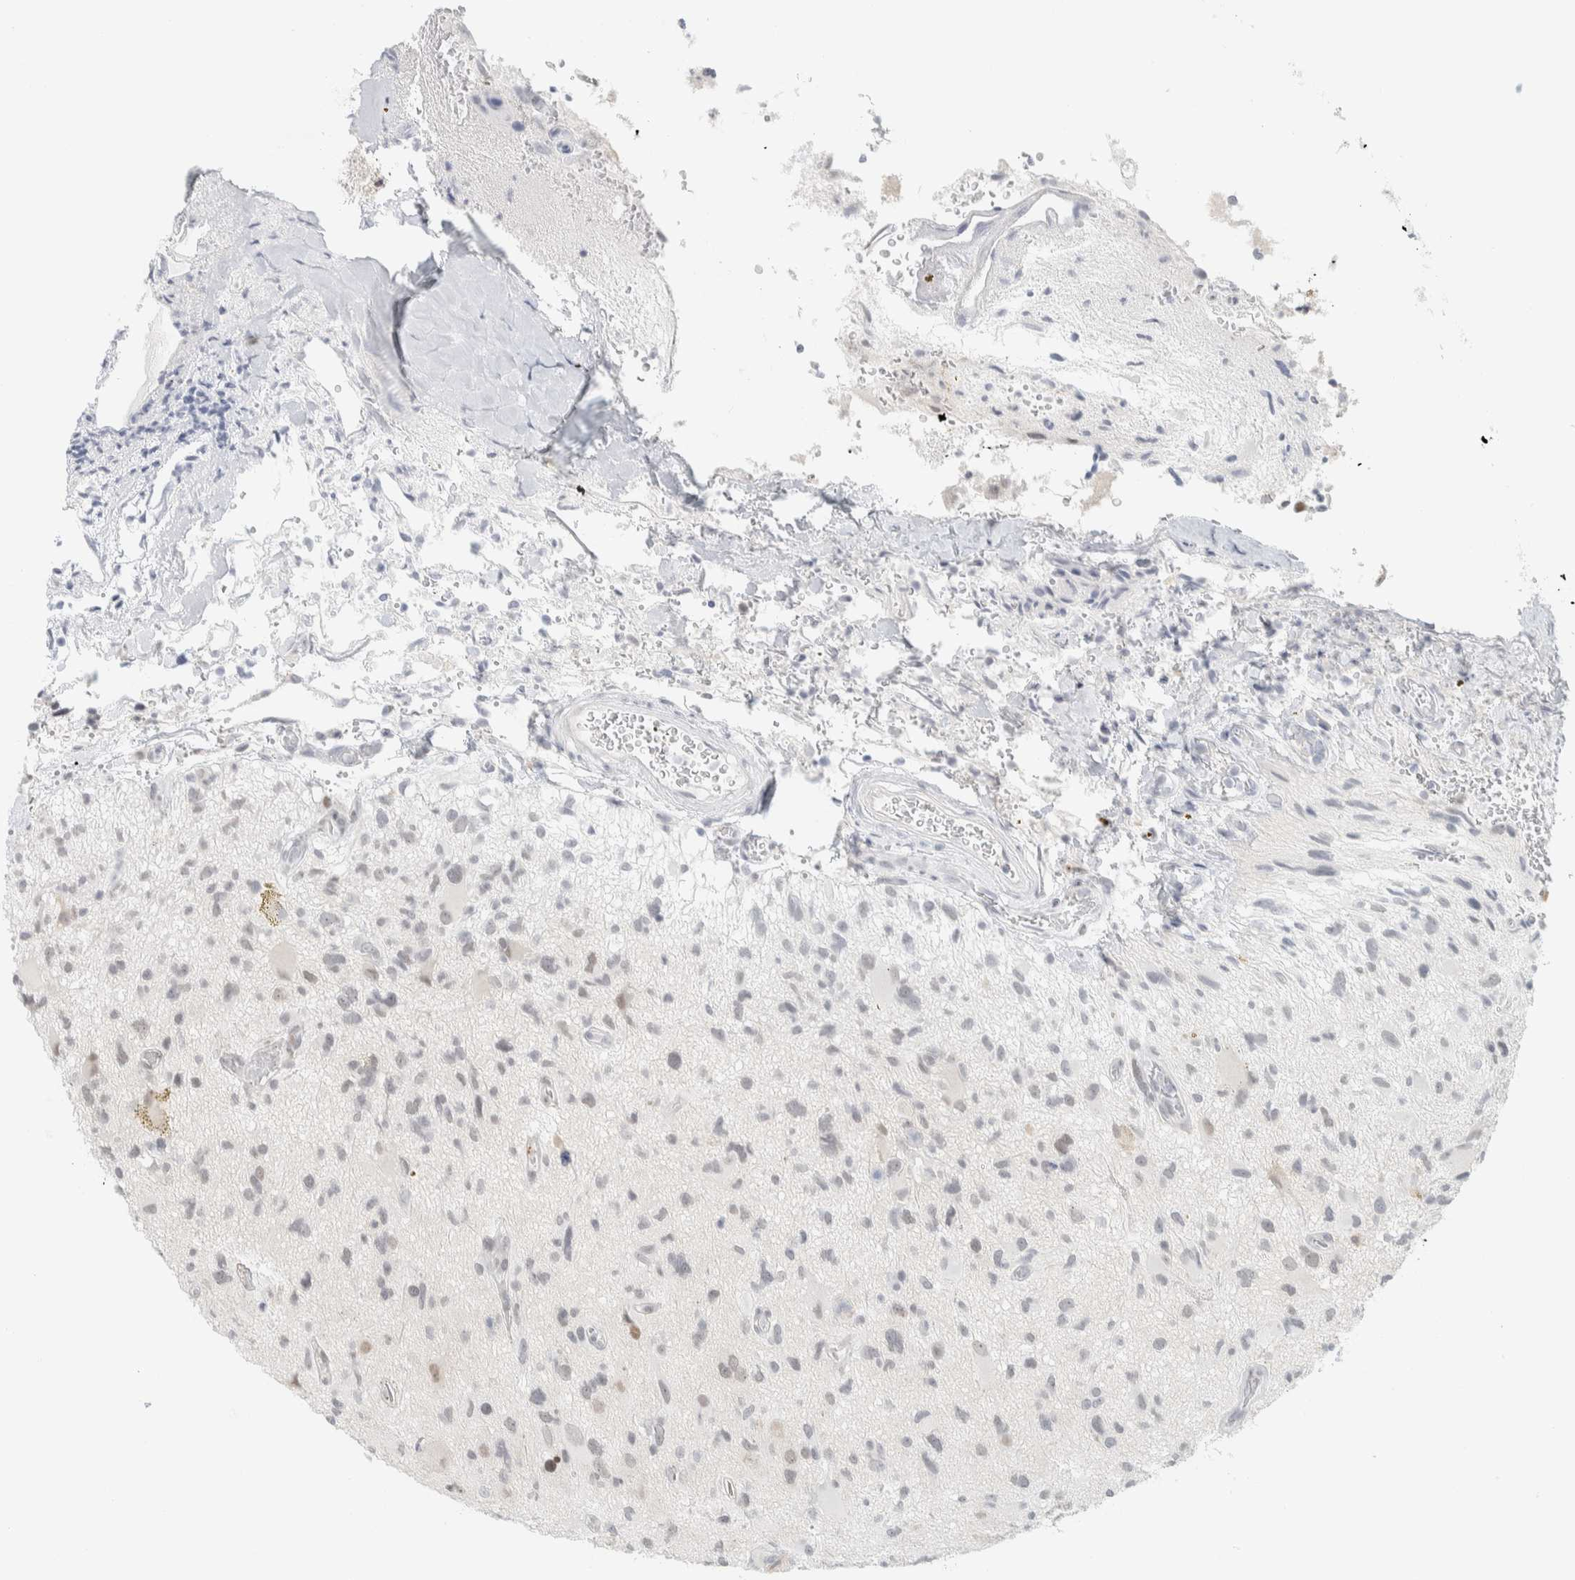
{"staining": {"intensity": "weak", "quantity": "<25%", "location": "nuclear"}, "tissue": "glioma", "cell_type": "Tumor cells", "image_type": "cancer", "snomed": [{"axis": "morphology", "description": "Glioma, malignant, High grade"}, {"axis": "topography", "description": "Brain"}], "caption": "Protein analysis of glioma shows no significant staining in tumor cells.", "gene": "CDH17", "patient": {"sex": "male", "age": 33}}